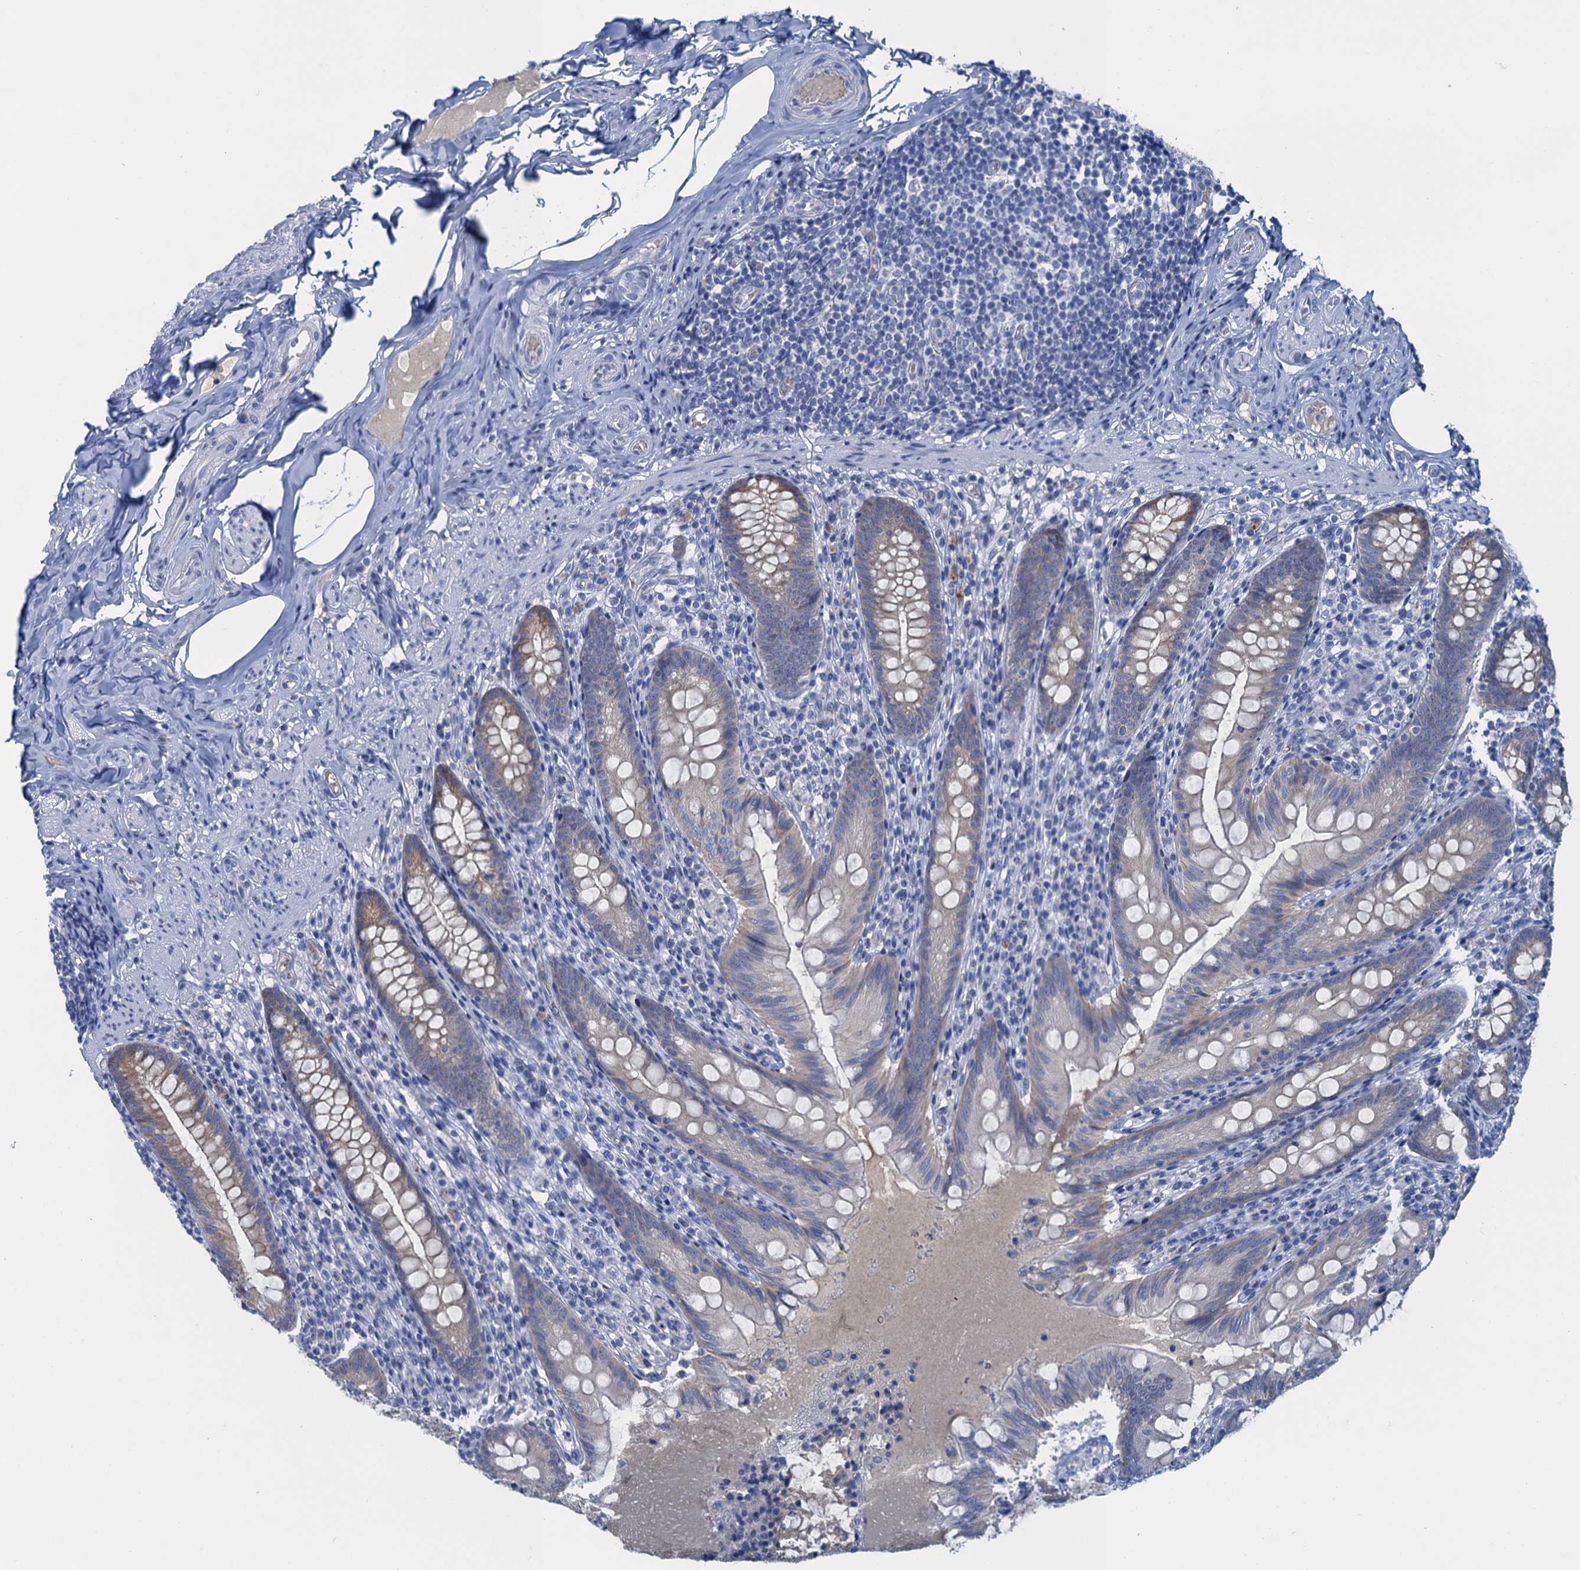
{"staining": {"intensity": "weak", "quantity": "<25%", "location": "cytoplasmic/membranous"}, "tissue": "appendix", "cell_type": "Glandular cells", "image_type": "normal", "snomed": [{"axis": "morphology", "description": "Normal tissue, NOS"}, {"axis": "topography", "description": "Appendix"}], "caption": "Immunohistochemistry (IHC) histopathology image of normal appendix stained for a protein (brown), which reveals no expression in glandular cells.", "gene": "MYADML2", "patient": {"sex": "male", "age": 55}}